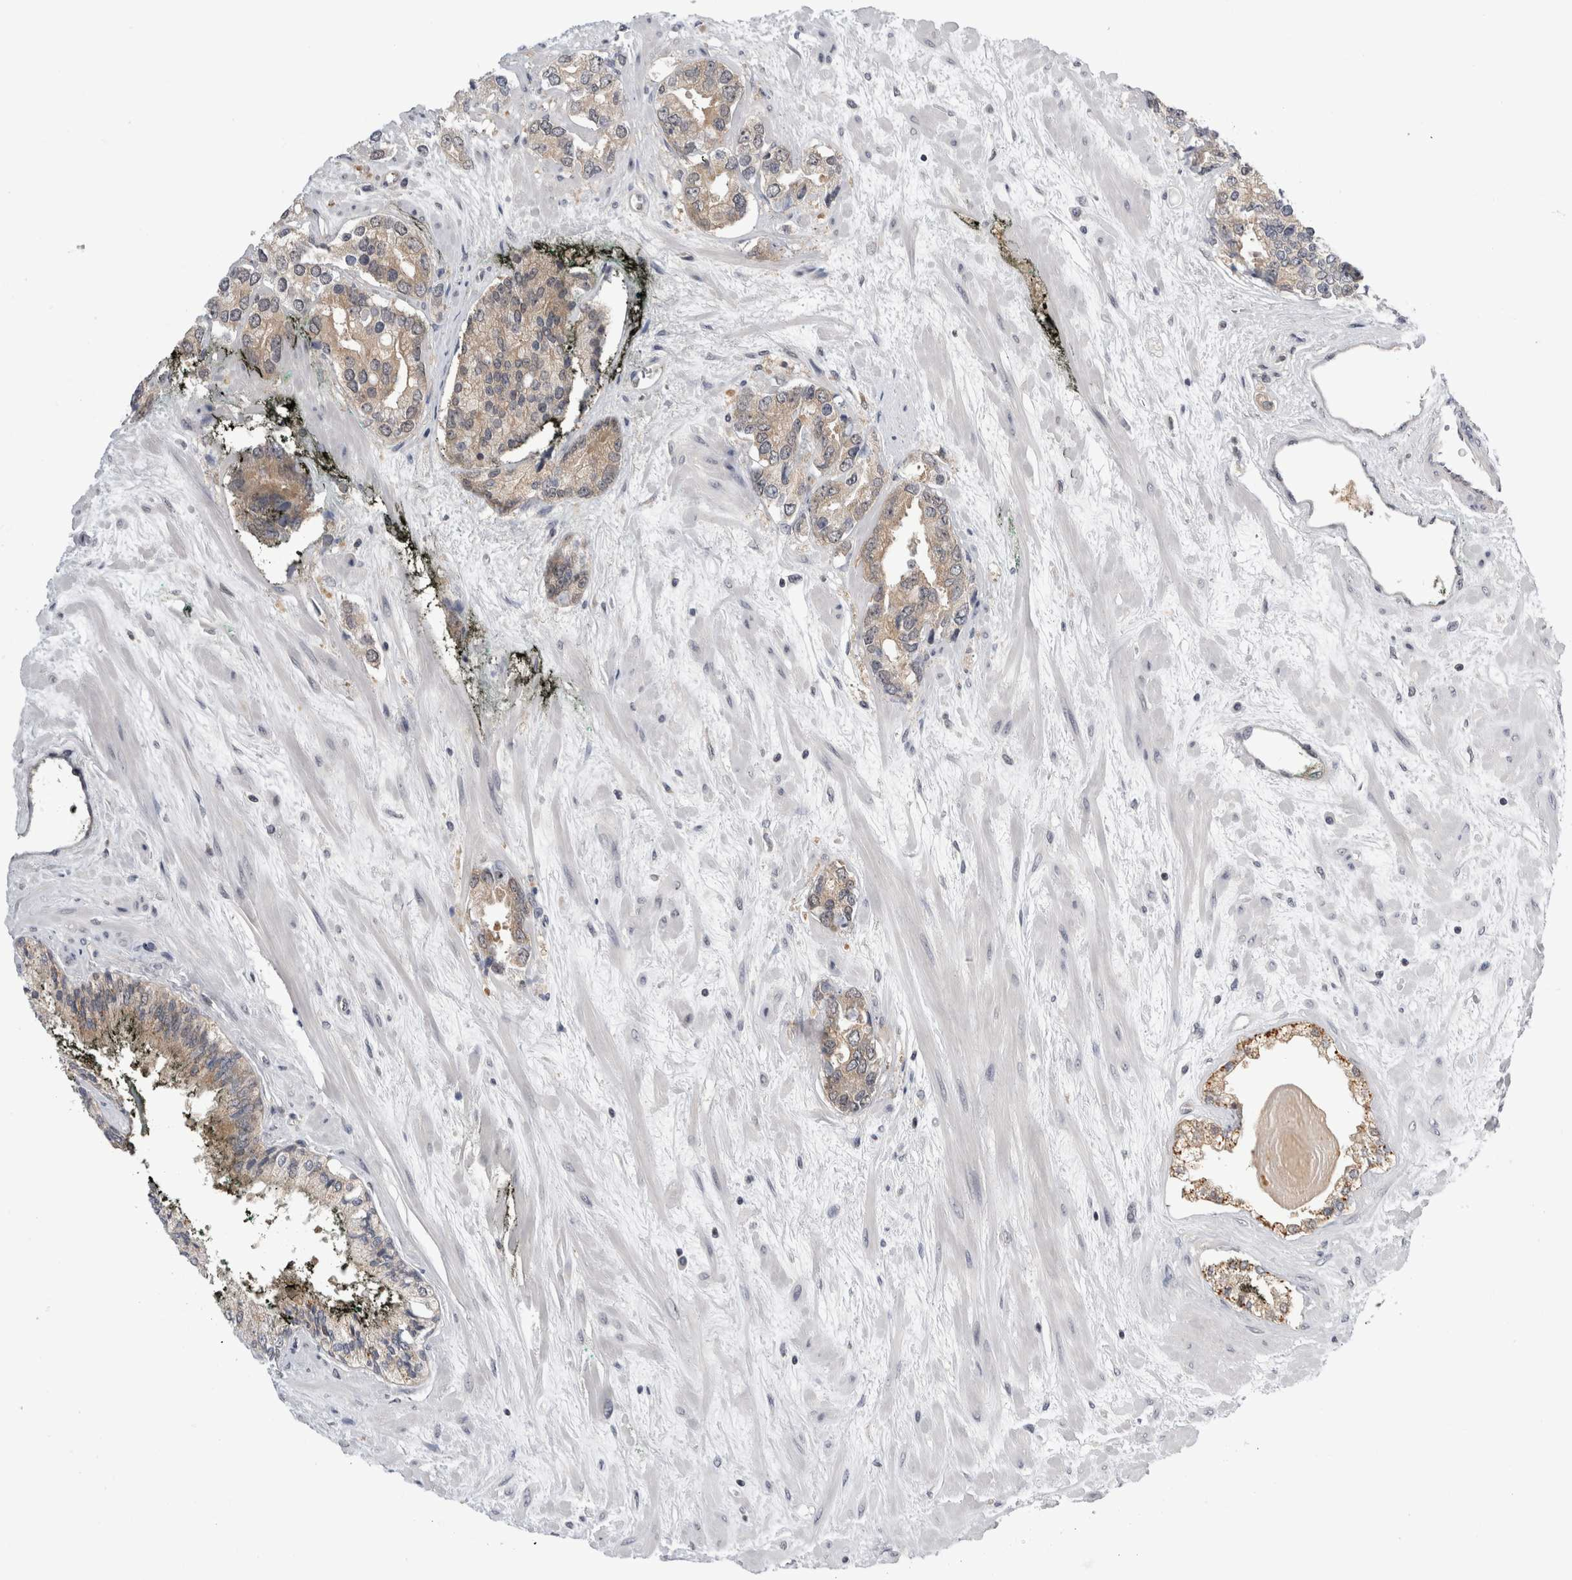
{"staining": {"intensity": "weak", "quantity": ">75%", "location": "cytoplasmic/membranous"}, "tissue": "prostate cancer", "cell_type": "Tumor cells", "image_type": "cancer", "snomed": [{"axis": "morphology", "description": "Adenocarcinoma, High grade"}, {"axis": "topography", "description": "Prostate"}], "caption": "IHC (DAB) staining of human prostate cancer (high-grade adenocarcinoma) reveals weak cytoplasmic/membranous protein positivity in approximately >75% of tumor cells. Using DAB (3,3'-diaminobenzidine) (brown) and hematoxylin (blue) stains, captured at high magnification using brightfield microscopy.", "gene": "PSMB2", "patient": {"sex": "male", "age": 71}}